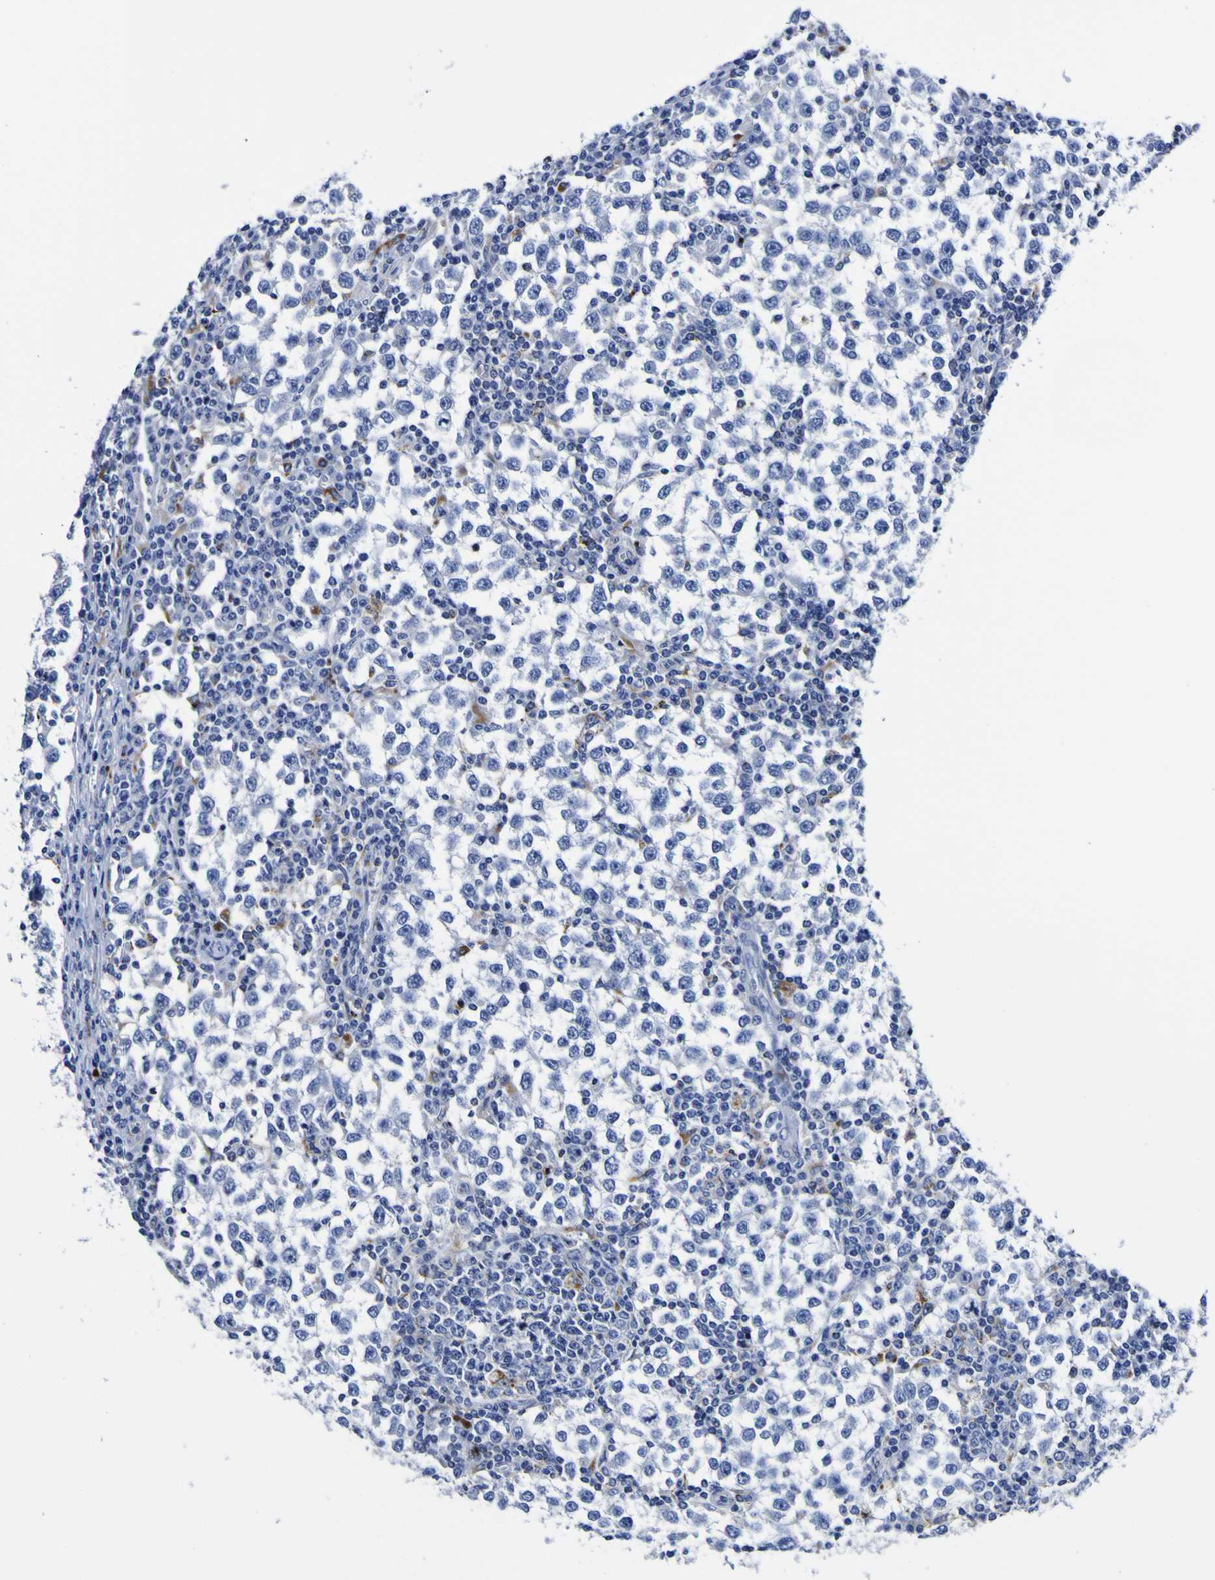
{"staining": {"intensity": "negative", "quantity": "none", "location": "none"}, "tissue": "testis cancer", "cell_type": "Tumor cells", "image_type": "cancer", "snomed": [{"axis": "morphology", "description": "Seminoma, NOS"}, {"axis": "topography", "description": "Testis"}], "caption": "Testis seminoma was stained to show a protein in brown. There is no significant staining in tumor cells.", "gene": "HLA-DQA1", "patient": {"sex": "male", "age": 65}}